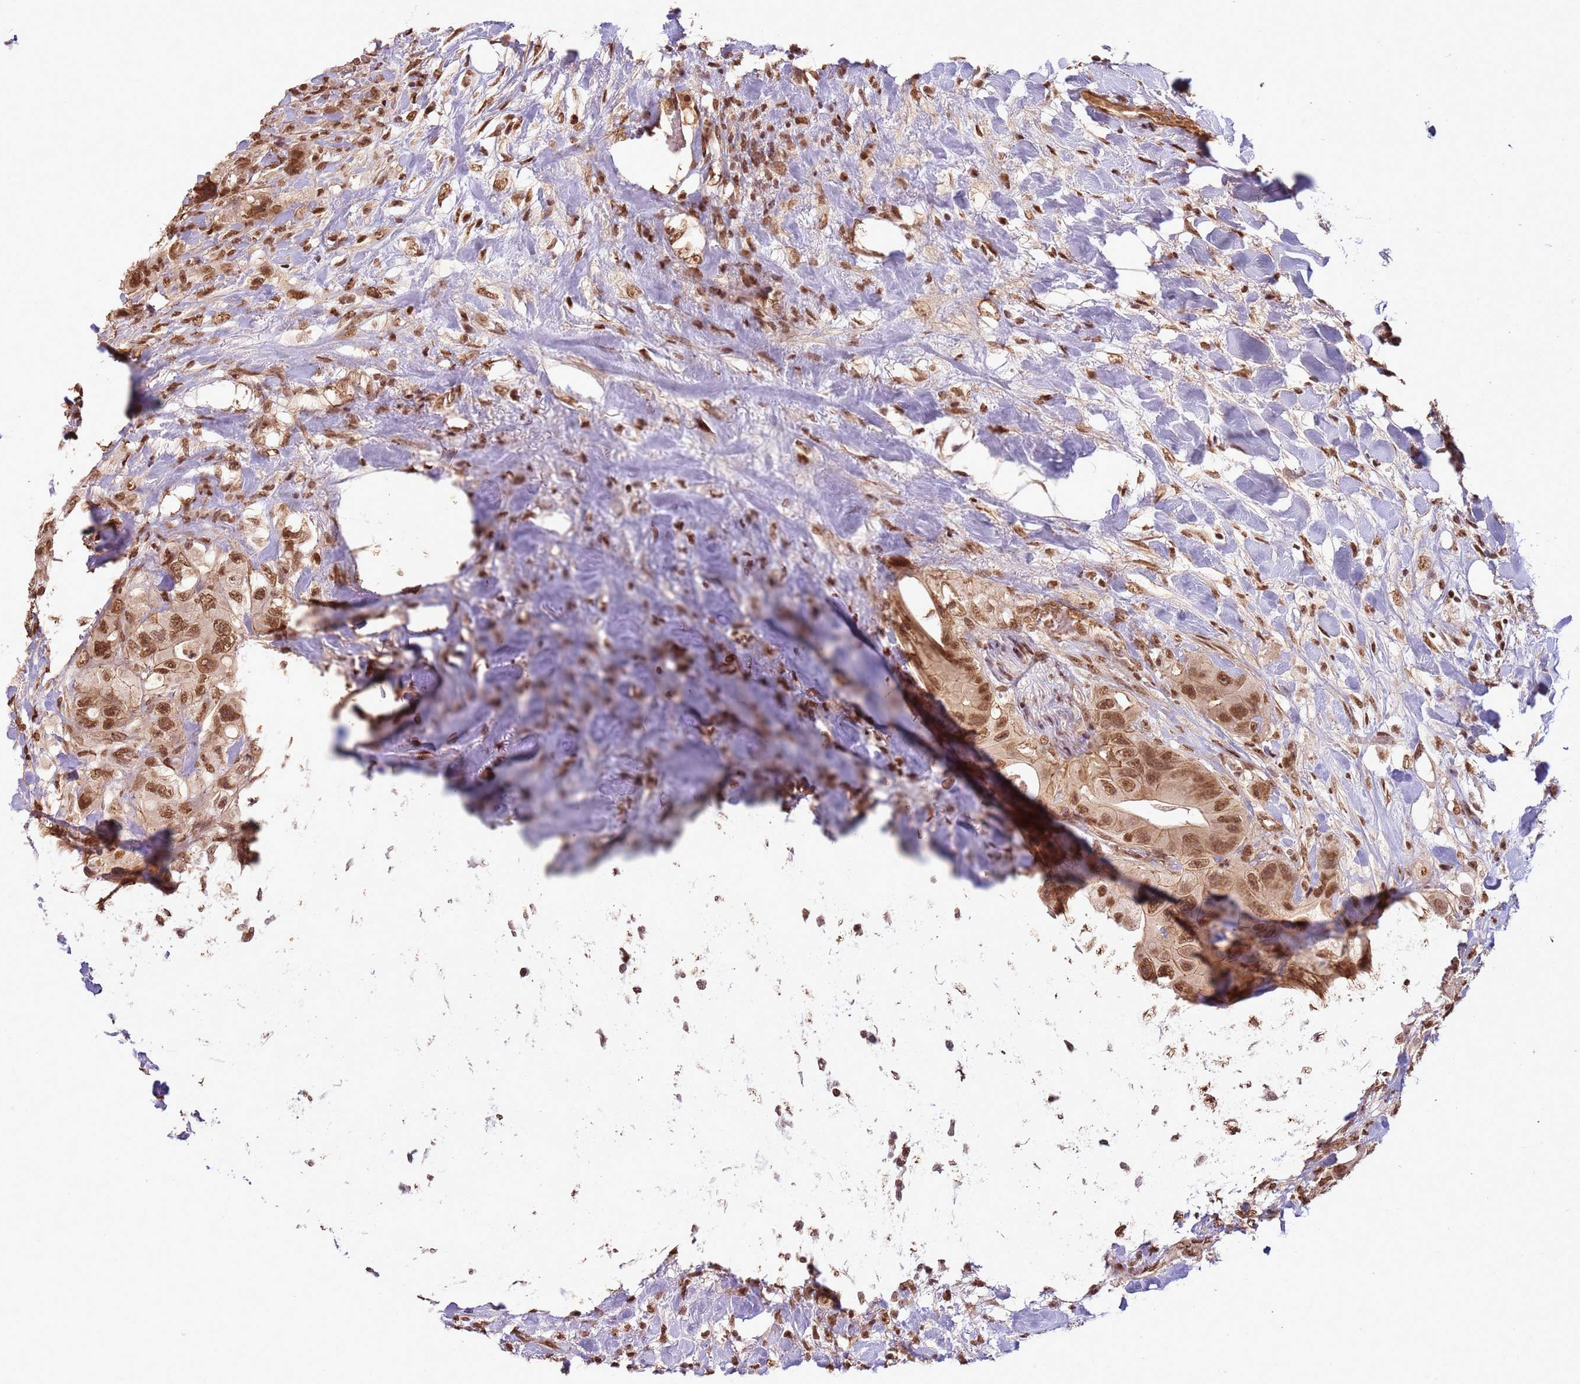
{"staining": {"intensity": "moderate", "quantity": ">75%", "location": "cytoplasmic/membranous,nuclear"}, "tissue": "colorectal cancer", "cell_type": "Tumor cells", "image_type": "cancer", "snomed": [{"axis": "morphology", "description": "Adenocarcinoma, NOS"}, {"axis": "topography", "description": "Colon"}], "caption": "Human colorectal cancer stained with a brown dye reveals moderate cytoplasmic/membranous and nuclear positive positivity in approximately >75% of tumor cells.", "gene": "ZBTB12", "patient": {"sex": "female", "age": 46}}